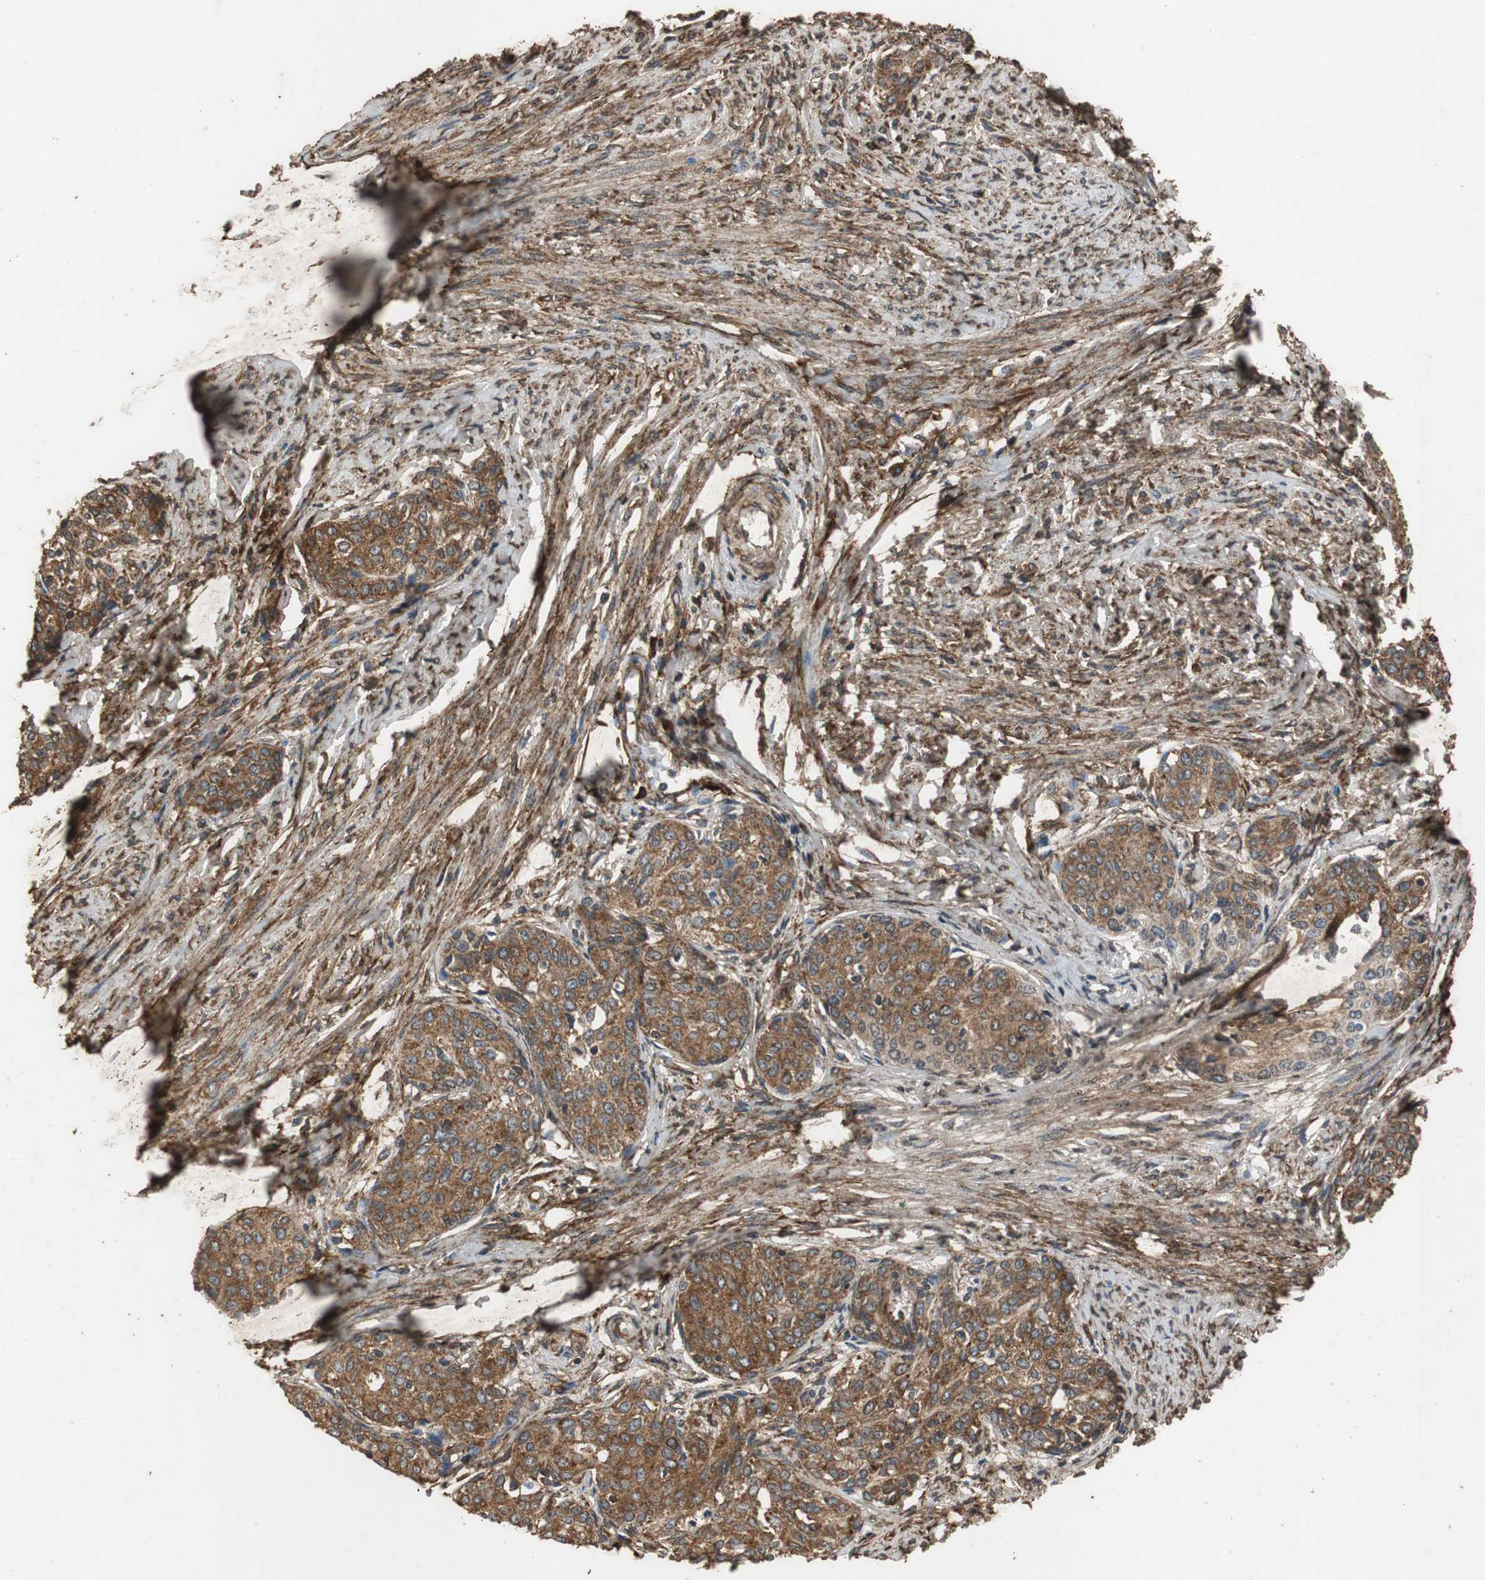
{"staining": {"intensity": "strong", "quantity": ">75%", "location": "cytoplasmic/membranous"}, "tissue": "cervical cancer", "cell_type": "Tumor cells", "image_type": "cancer", "snomed": [{"axis": "morphology", "description": "Squamous cell carcinoma, NOS"}, {"axis": "morphology", "description": "Adenocarcinoma, NOS"}, {"axis": "topography", "description": "Cervix"}], "caption": "DAB (3,3'-diaminobenzidine) immunohistochemical staining of cervical cancer displays strong cytoplasmic/membranous protein staining in approximately >75% of tumor cells.", "gene": "NAA10", "patient": {"sex": "female", "age": 52}}